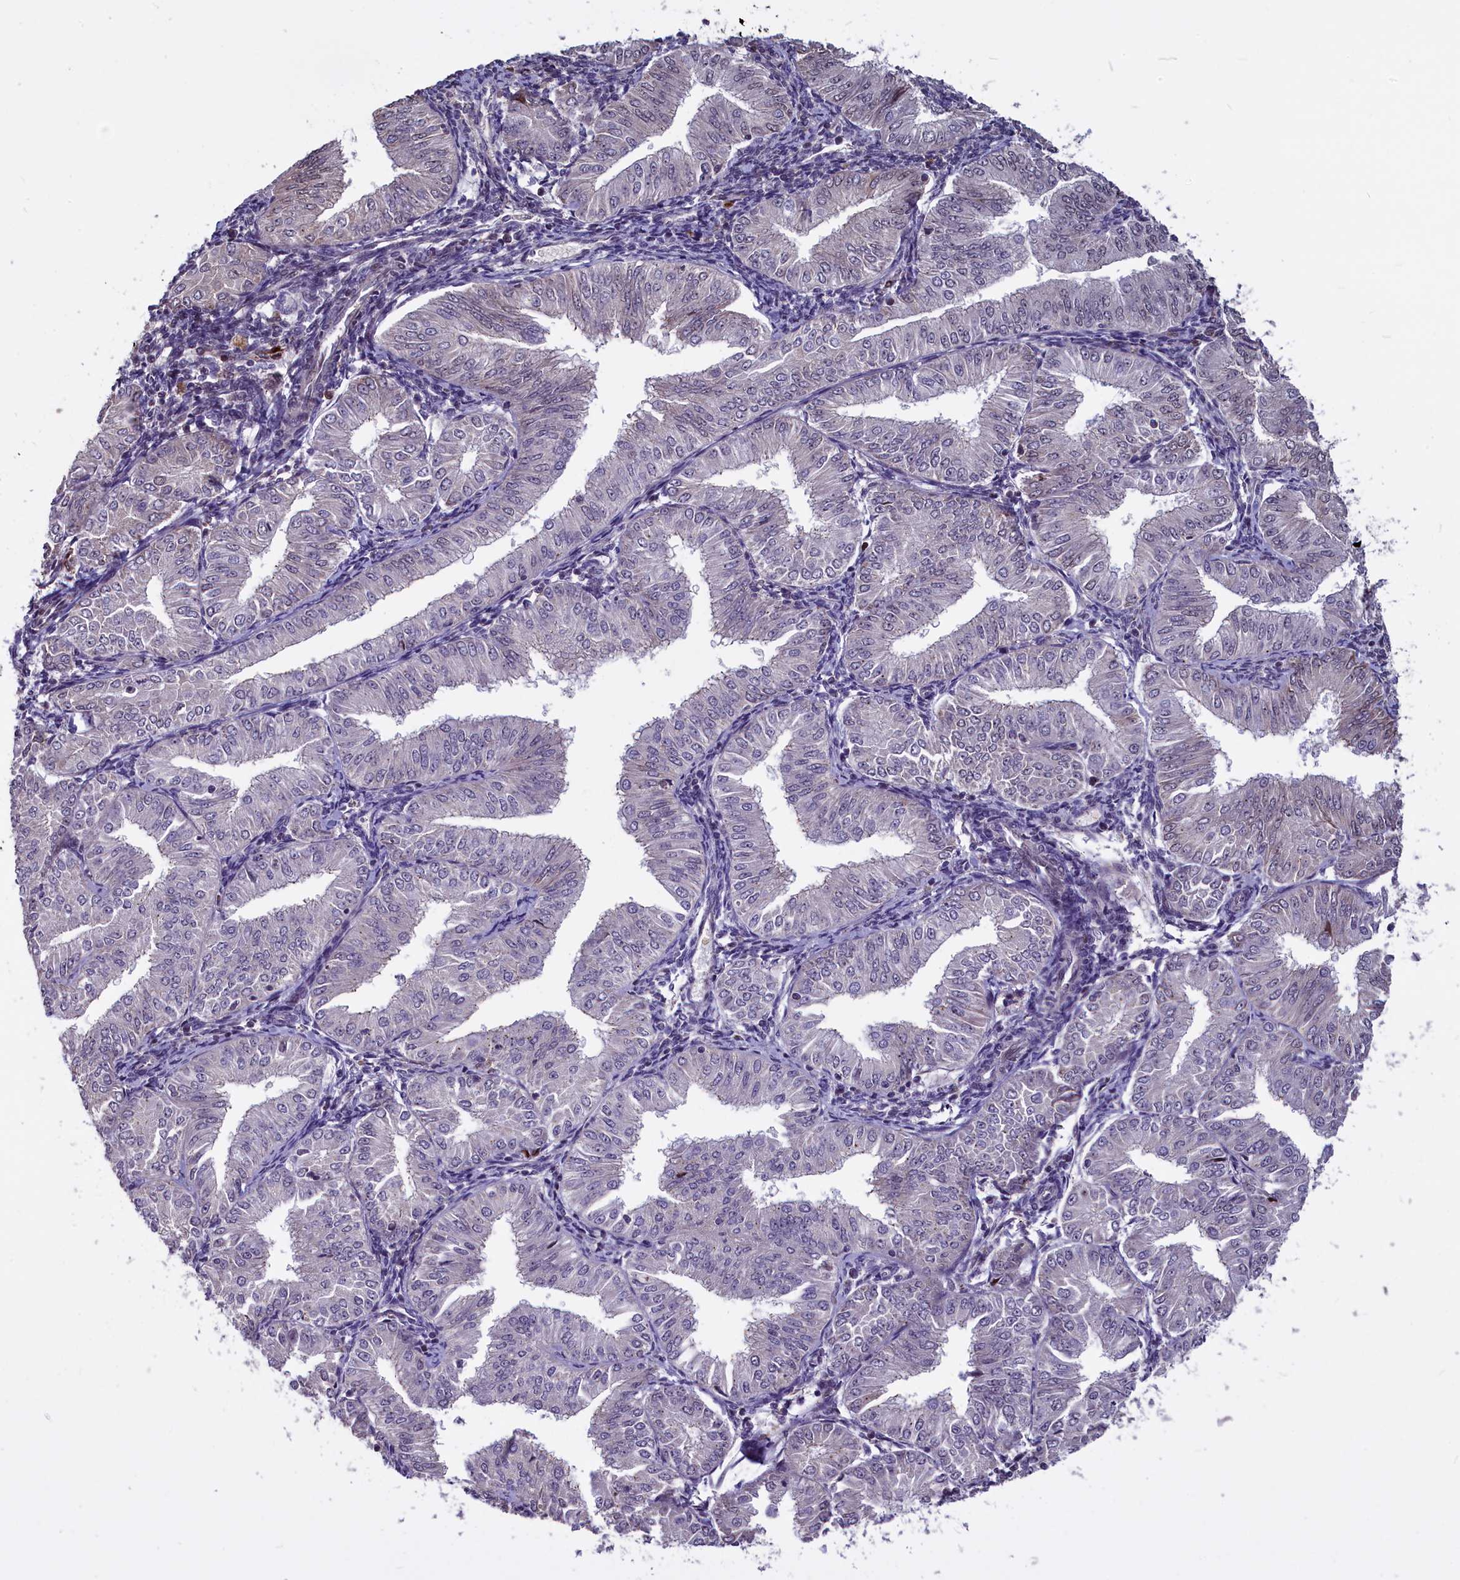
{"staining": {"intensity": "negative", "quantity": "none", "location": "none"}, "tissue": "endometrial cancer", "cell_type": "Tumor cells", "image_type": "cancer", "snomed": [{"axis": "morphology", "description": "Normal tissue, NOS"}, {"axis": "morphology", "description": "Adenocarcinoma, NOS"}, {"axis": "topography", "description": "Endometrium"}], "caption": "Tumor cells show no significant protein expression in endometrial adenocarcinoma. (DAB (3,3'-diaminobenzidine) immunohistochemistry (IHC), high magnification).", "gene": "SHFL", "patient": {"sex": "female", "age": 53}}